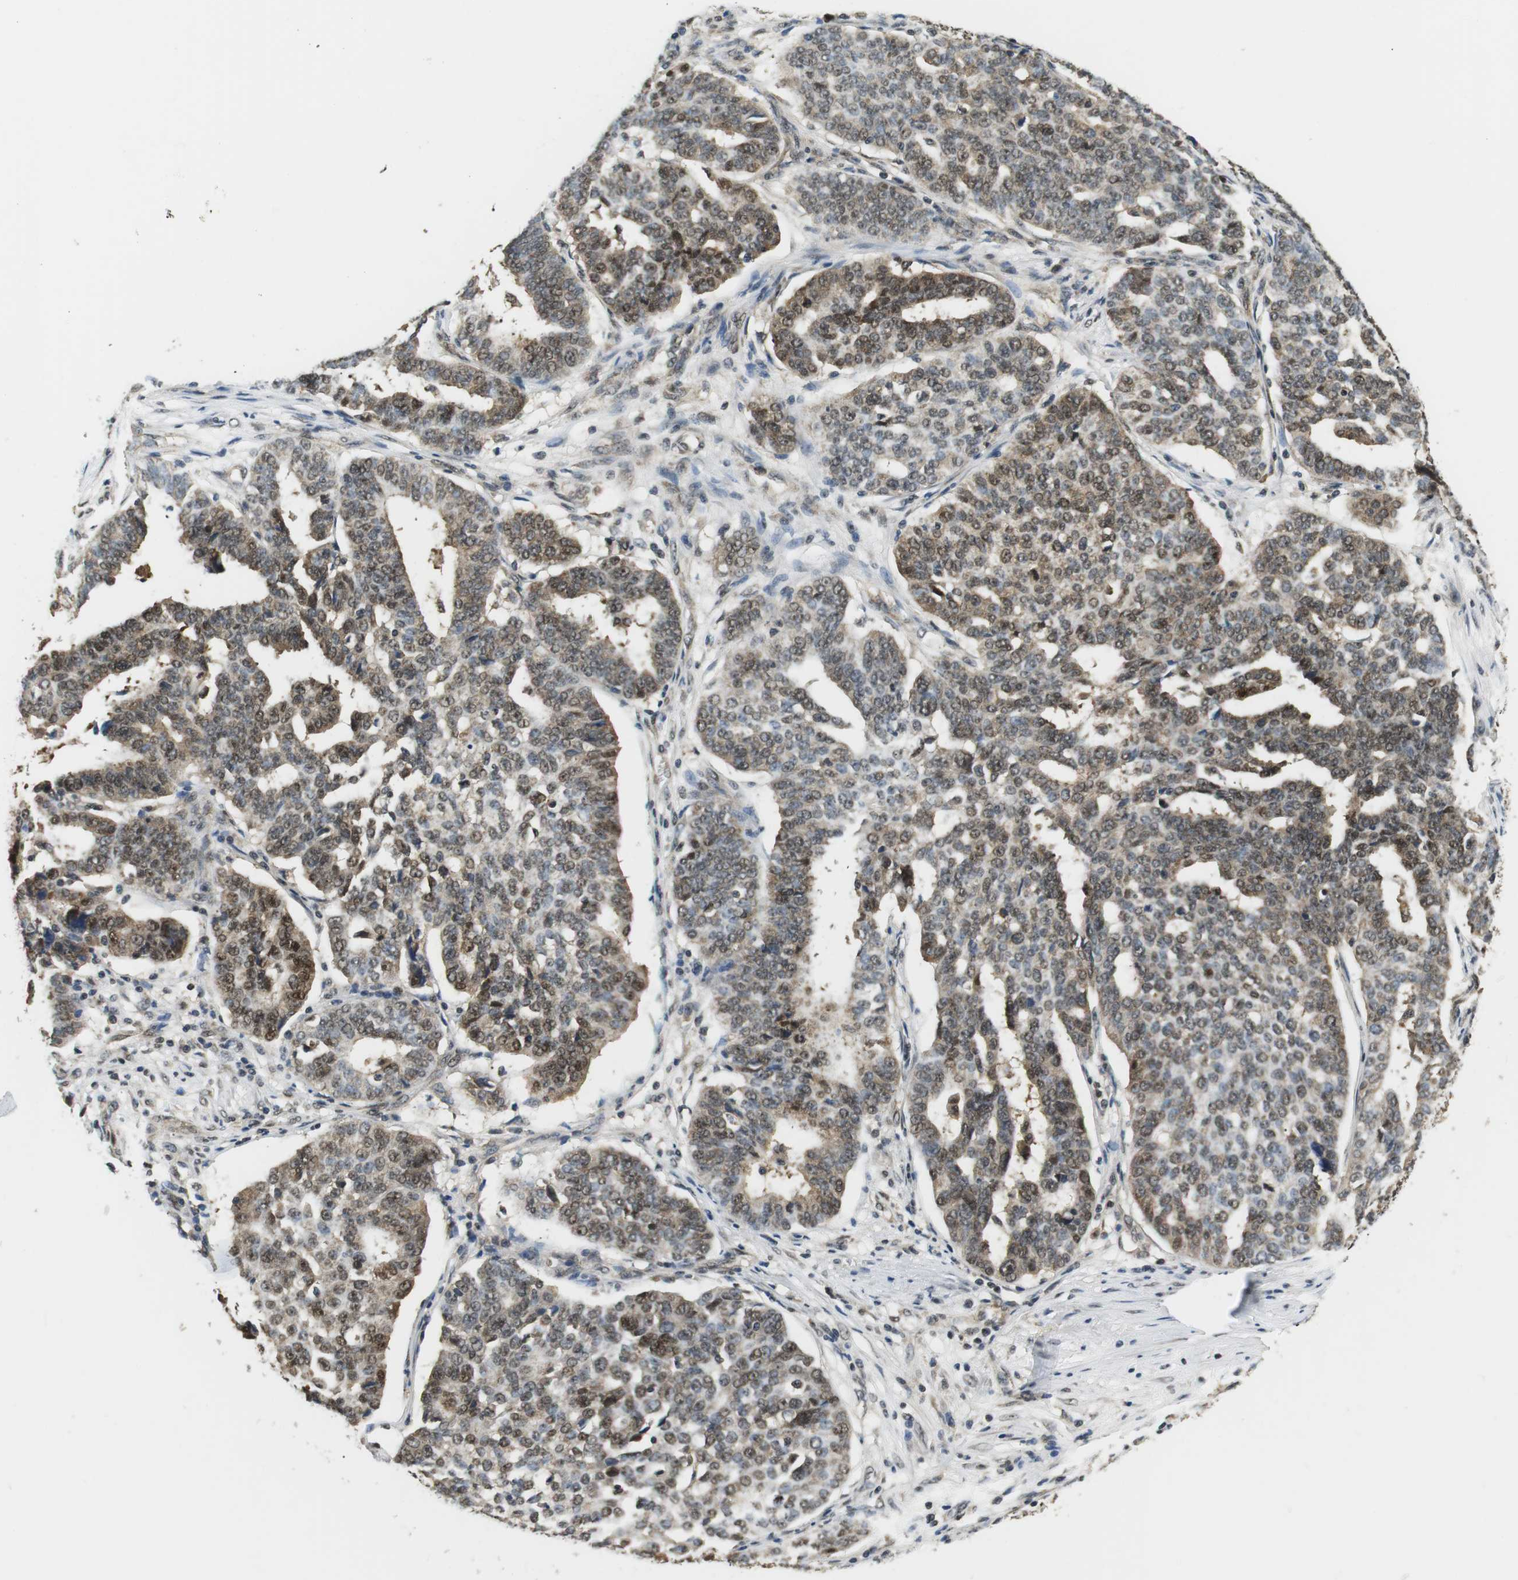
{"staining": {"intensity": "moderate", "quantity": ">75%", "location": "cytoplasmic/membranous,nuclear"}, "tissue": "ovarian cancer", "cell_type": "Tumor cells", "image_type": "cancer", "snomed": [{"axis": "morphology", "description": "Cystadenocarcinoma, serous, NOS"}, {"axis": "topography", "description": "Ovary"}], "caption": "Immunohistochemistry (IHC) (DAB (3,3'-diaminobenzidine)) staining of ovarian cancer shows moderate cytoplasmic/membranous and nuclear protein positivity in about >75% of tumor cells.", "gene": "CSNK2B", "patient": {"sex": "female", "age": 59}}